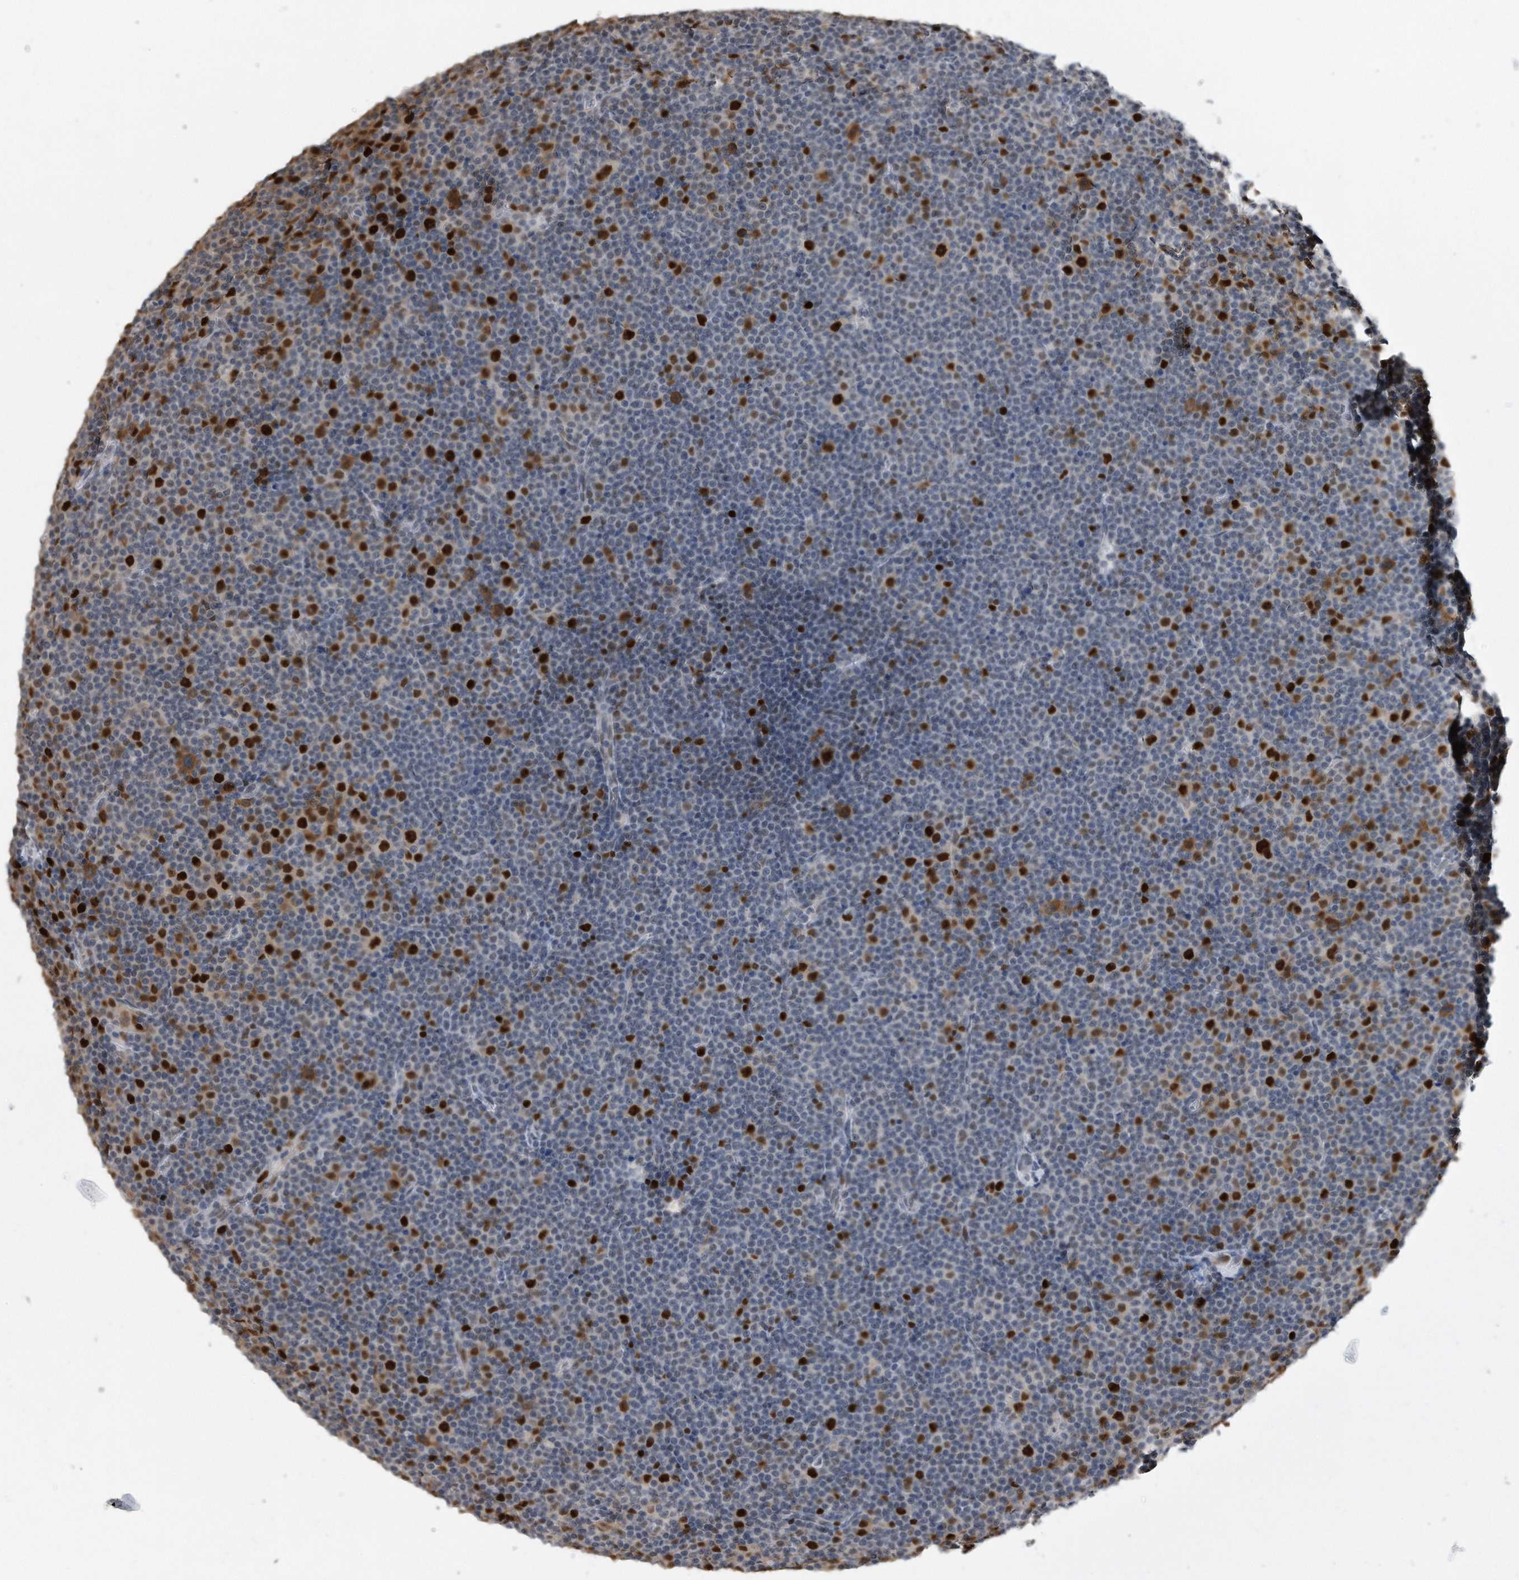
{"staining": {"intensity": "strong", "quantity": "<25%", "location": "nuclear"}, "tissue": "lymphoma", "cell_type": "Tumor cells", "image_type": "cancer", "snomed": [{"axis": "morphology", "description": "Malignant lymphoma, non-Hodgkin's type, Low grade"}, {"axis": "topography", "description": "Lymph node"}], "caption": "IHC micrograph of neoplastic tissue: human low-grade malignant lymphoma, non-Hodgkin's type stained using IHC displays medium levels of strong protein expression localized specifically in the nuclear of tumor cells, appearing as a nuclear brown color.", "gene": "PCNA", "patient": {"sex": "female", "age": 67}}